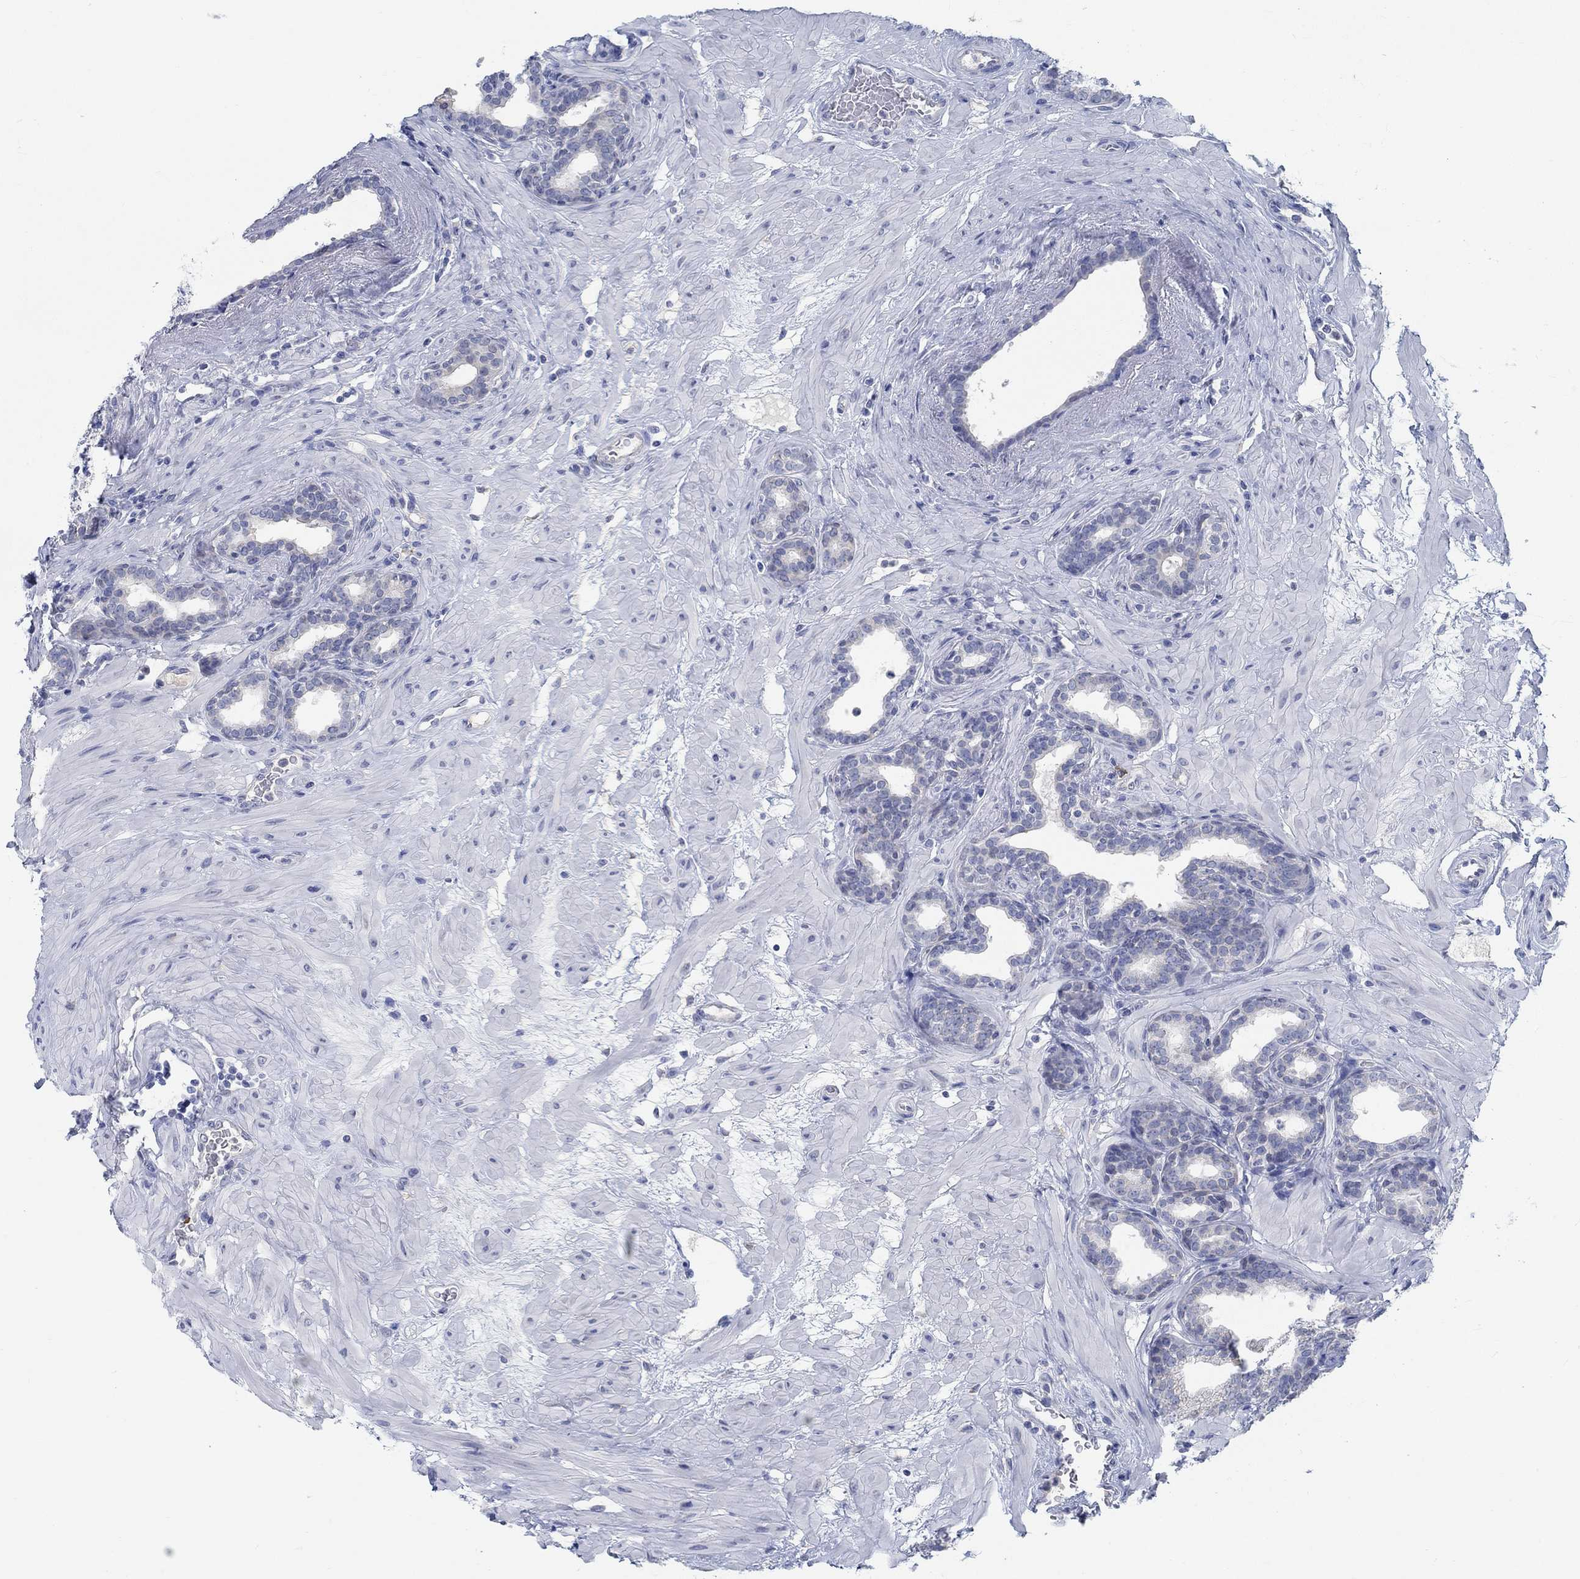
{"staining": {"intensity": "negative", "quantity": "none", "location": "none"}, "tissue": "prostate", "cell_type": "Glandular cells", "image_type": "normal", "snomed": [{"axis": "morphology", "description": "Normal tissue, NOS"}, {"axis": "topography", "description": "Prostate"}], "caption": "Image shows no significant protein expression in glandular cells of benign prostate. (DAB (3,3'-diaminobenzidine) immunohistochemistry (IHC) visualized using brightfield microscopy, high magnification).", "gene": "TEKT4", "patient": {"sex": "male", "age": 37}}